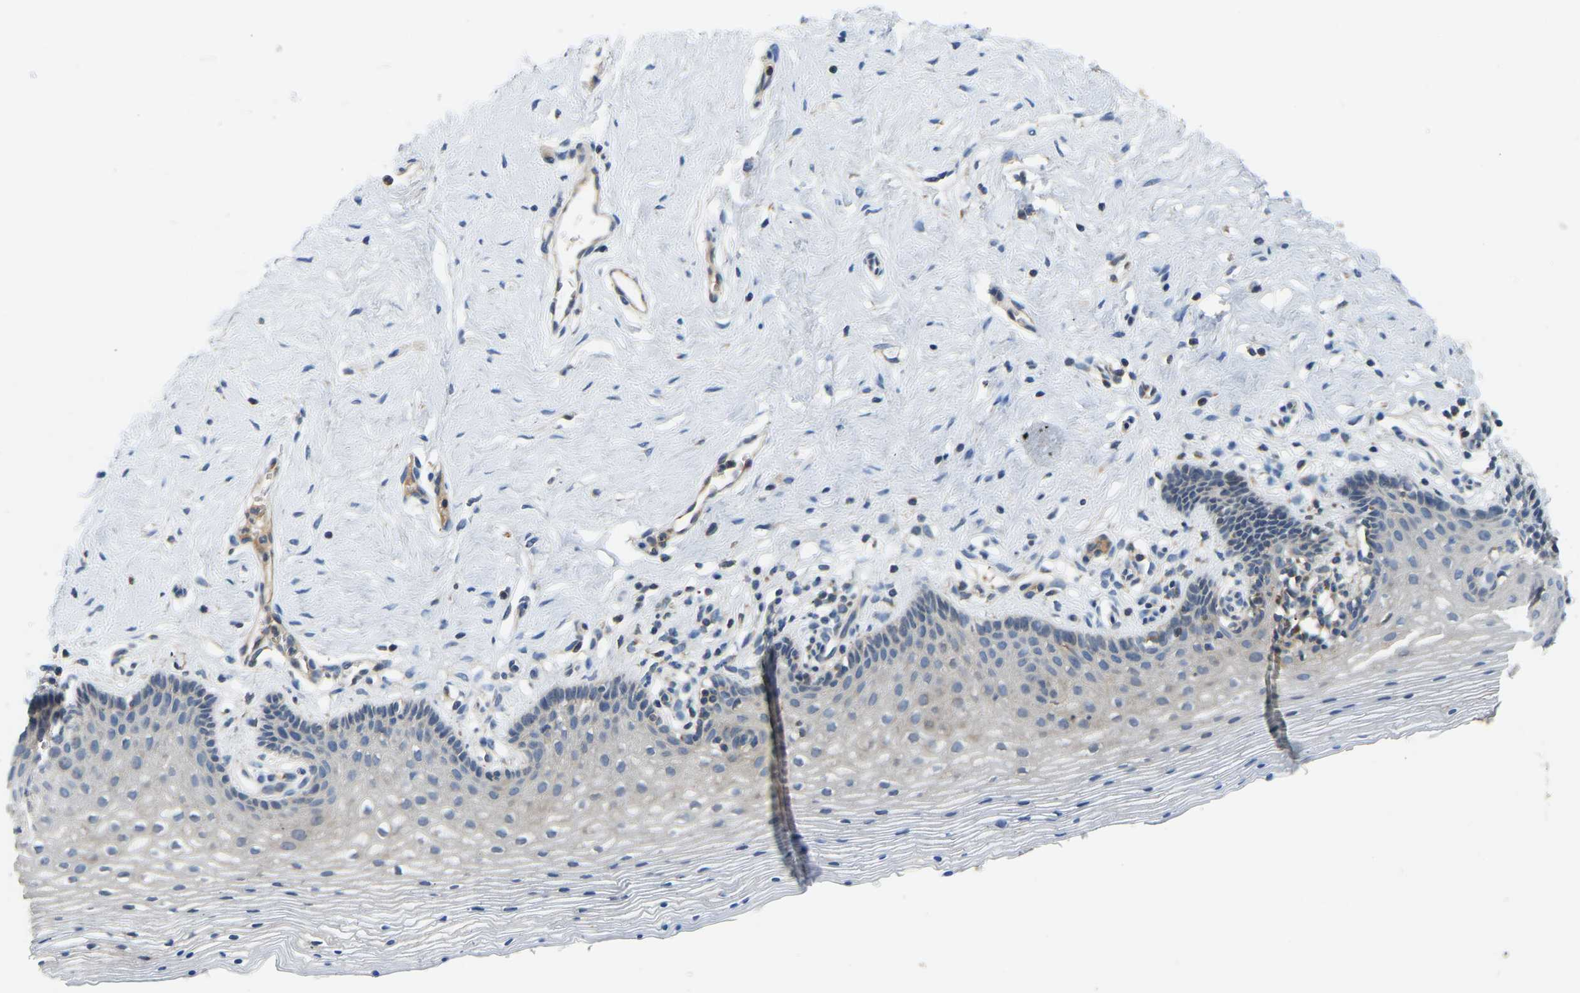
{"staining": {"intensity": "negative", "quantity": "none", "location": "none"}, "tissue": "vagina", "cell_type": "Squamous epithelial cells", "image_type": "normal", "snomed": [{"axis": "morphology", "description": "Normal tissue, NOS"}, {"axis": "topography", "description": "Vagina"}], "caption": "High power microscopy micrograph of an IHC image of unremarkable vagina, revealing no significant staining in squamous epithelial cells.", "gene": "RBP1", "patient": {"sex": "female", "age": 32}}